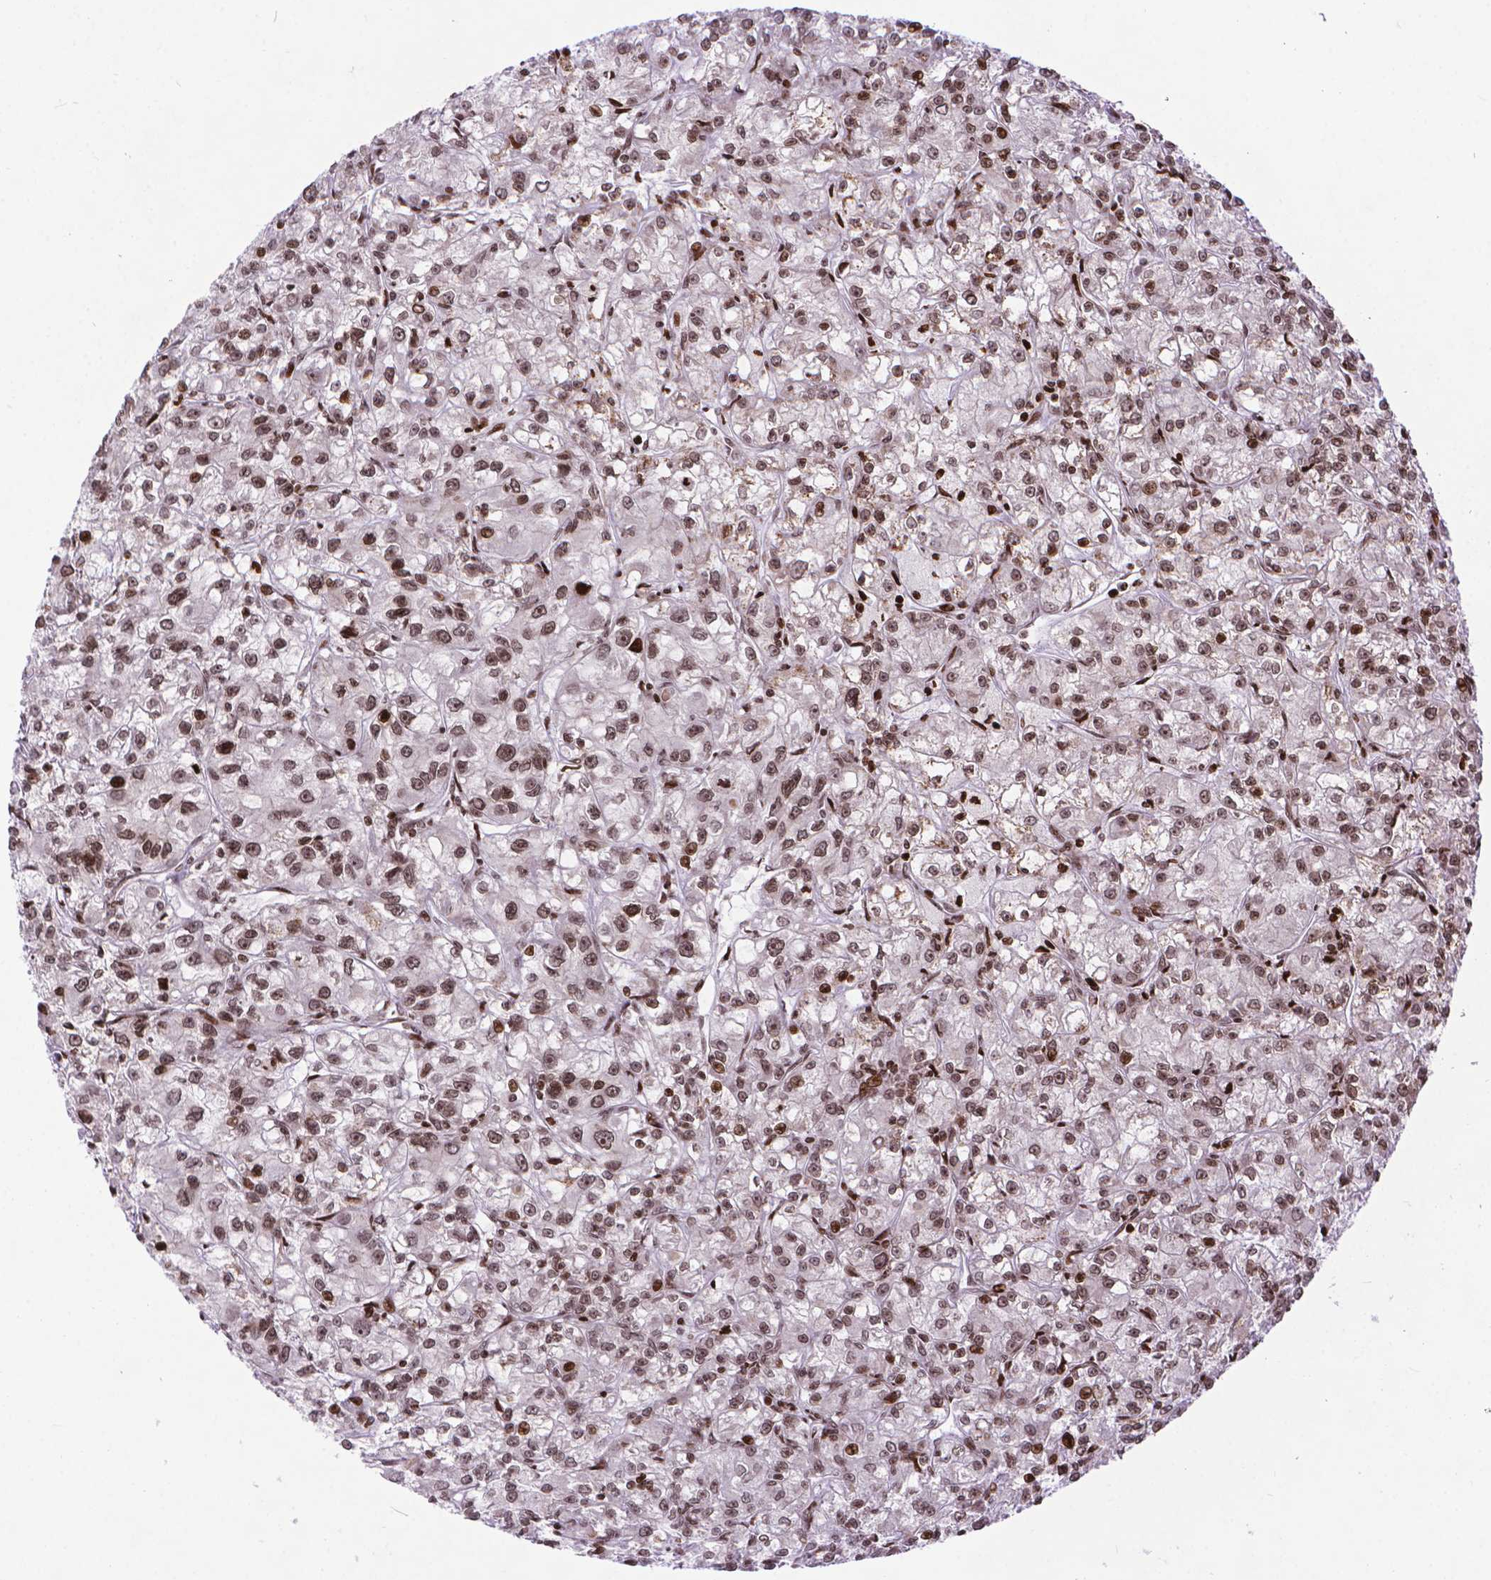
{"staining": {"intensity": "weak", "quantity": ">75%", "location": "nuclear"}, "tissue": "renal cancer", "cell_type": "Tumor cells", "image_type": "cancer", "snomed": [{"axis": "morphology", "description": "Adenocarcinoma, NOS"}, {"axis": "topography", "description": "Kidney"}], "caption": "Immunohistochemistry (IHC) staining of renal adenocarcinoma, which shows low levels of weak nuclear expression in about >75% of tumor cells indicating weak nuclear protein staining. The staining was performed using DAB (3,3'-diaminobenzidine) (brown) for protein detection and nuclei were counterstained in hematoxylin (blue).", "gene": "AMER1", "patient": {"sex": "female", "age": 59}}